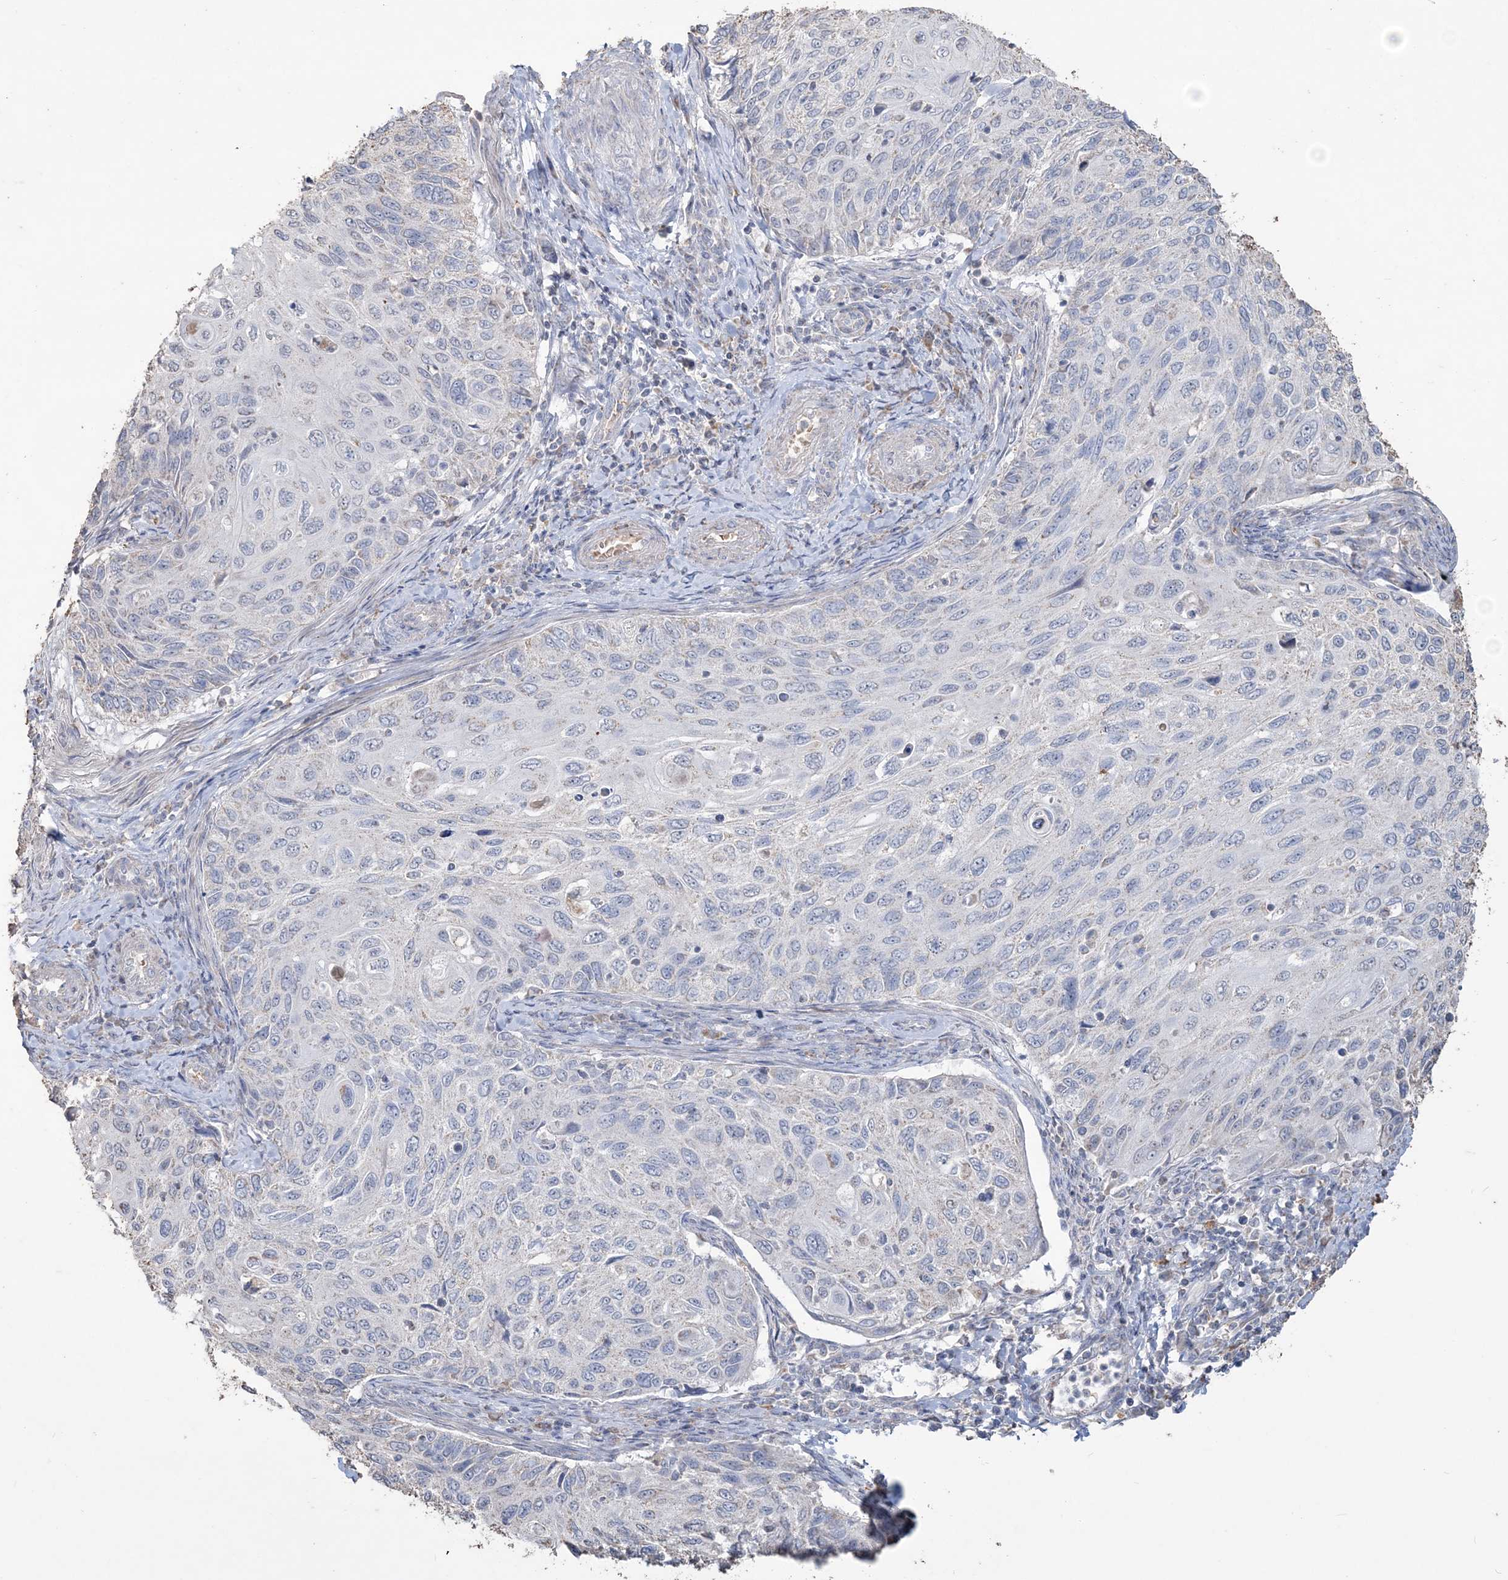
{"staining": {"intensity": "negative", "quantity": "none", "location": "none"}, "tissue": "cervical cancer", "cell_type": "Tumor cells", "image_type": "cancer", "snomed": [{"axis": "morphology", "description": "Squamous cell carcinoma, NOS"}, {"axis": "topography", "description": "Cervix"}], "caption": "Immunohistochemistry micrograph of squamous cell carcinoma (cervical) stained for a protein (brown), which shows no positivity in tumor cells. (Stains: DAB immunohistochemistry with hematoxylin counter stain, Microscopy: brightfield microscopy at high magnification).", "gene": "SFMBT2", "patient": {"sex": "female", "age": 70}}